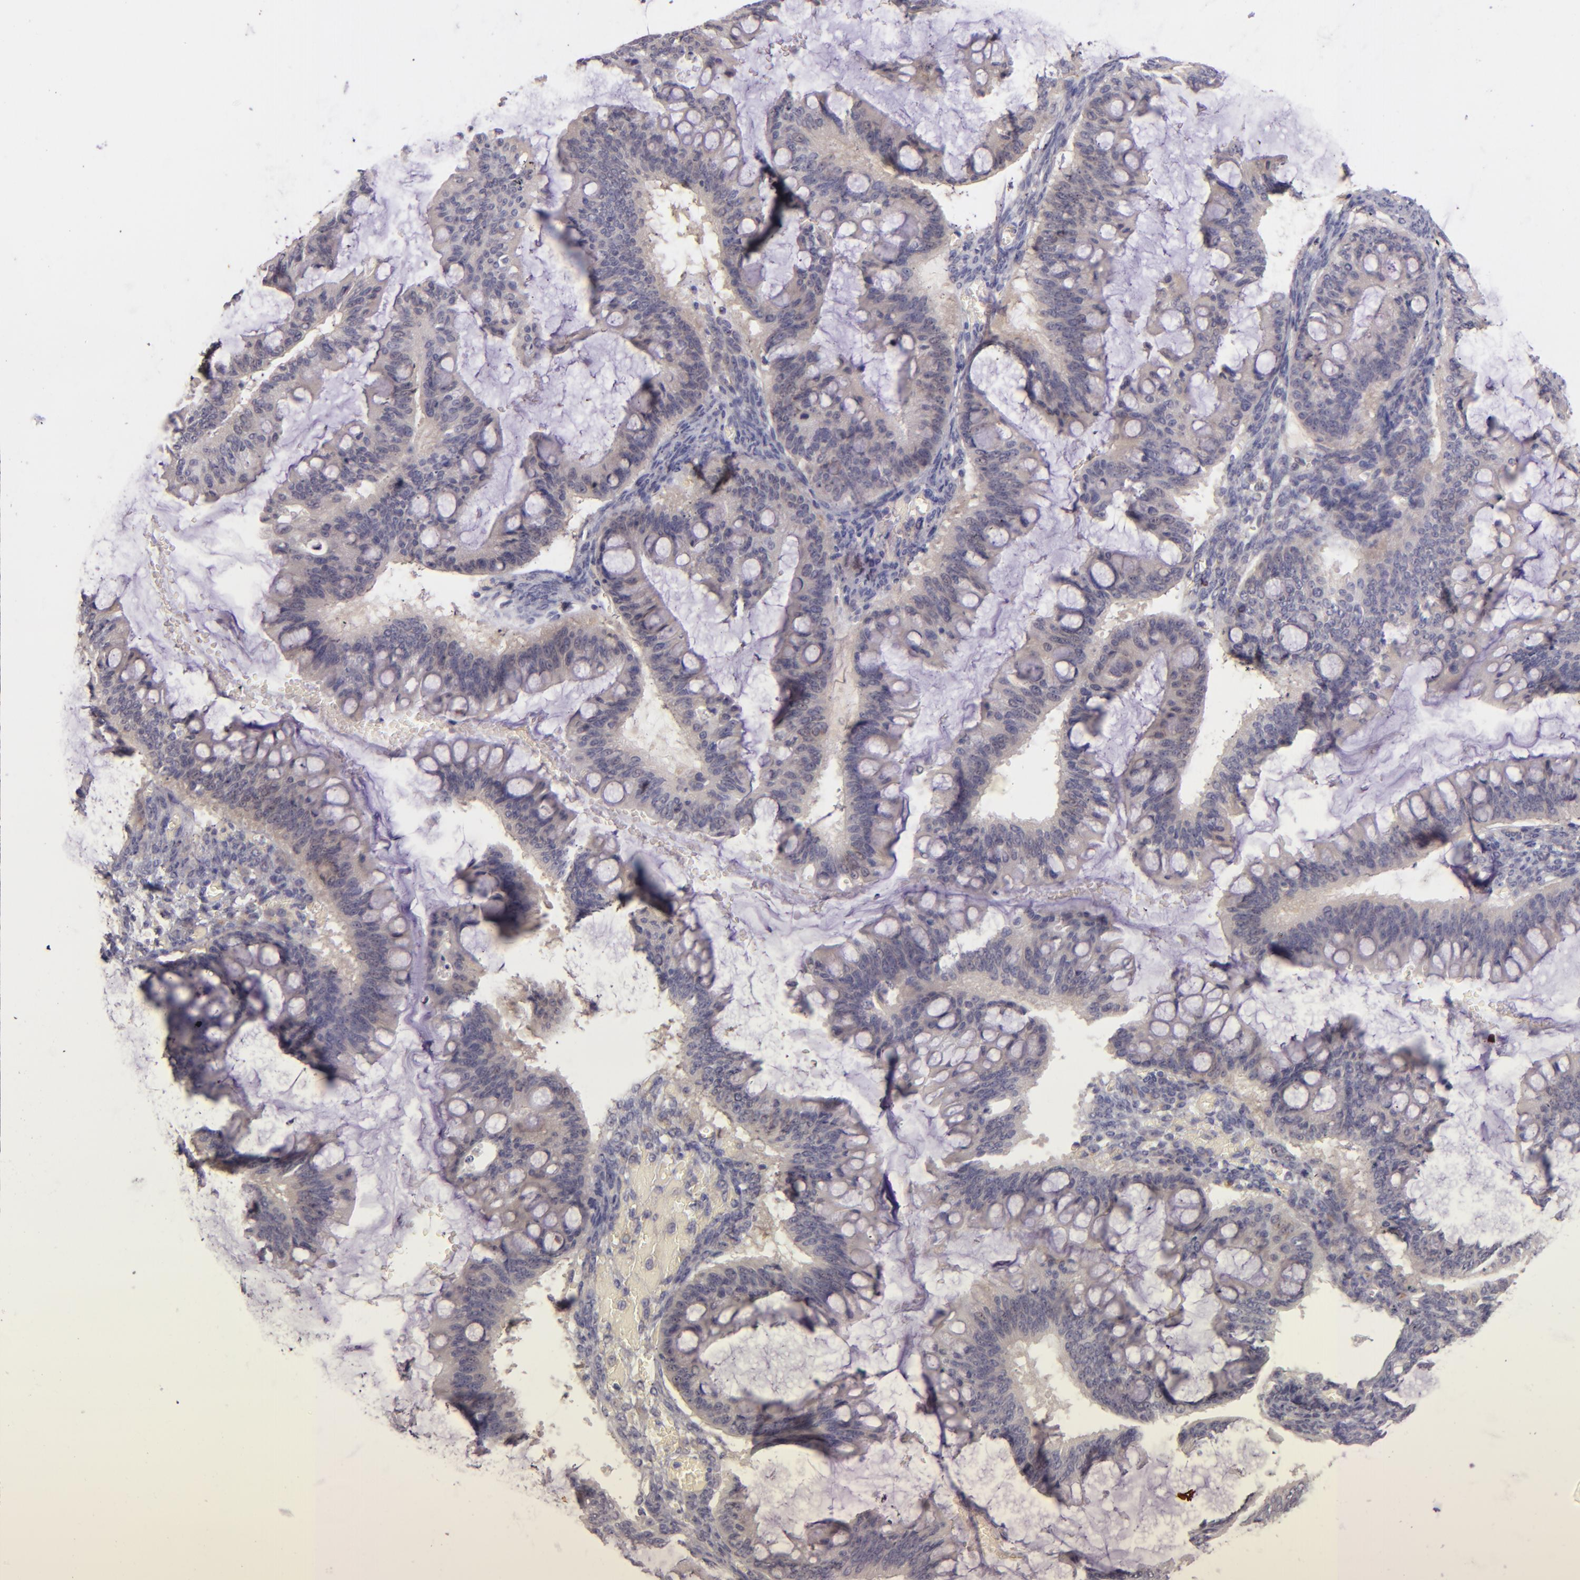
{"staining": {"intensity": "weak", "quantity": "<25%", "location": "cytoplasmic/membranous"}, "tissue": "ovarian cancer", "cell_type": "Tumor cells", "image_type": "cancer", "snomed": [{"axis": "morphology", "description": "Cystadenocarcinoma, mucinous, NOS"}, {"axis": "topography", "description": "Ovary"}], "caption": "DAB (3,3'-diaminobenzidine) immunohistochemical staining of mucinous cystadenocarcinoma (ovarian) demonstrates no significant expression in tumor cells.", "gene": "CD83", "patient": {"sex": "female", "age": 73}}